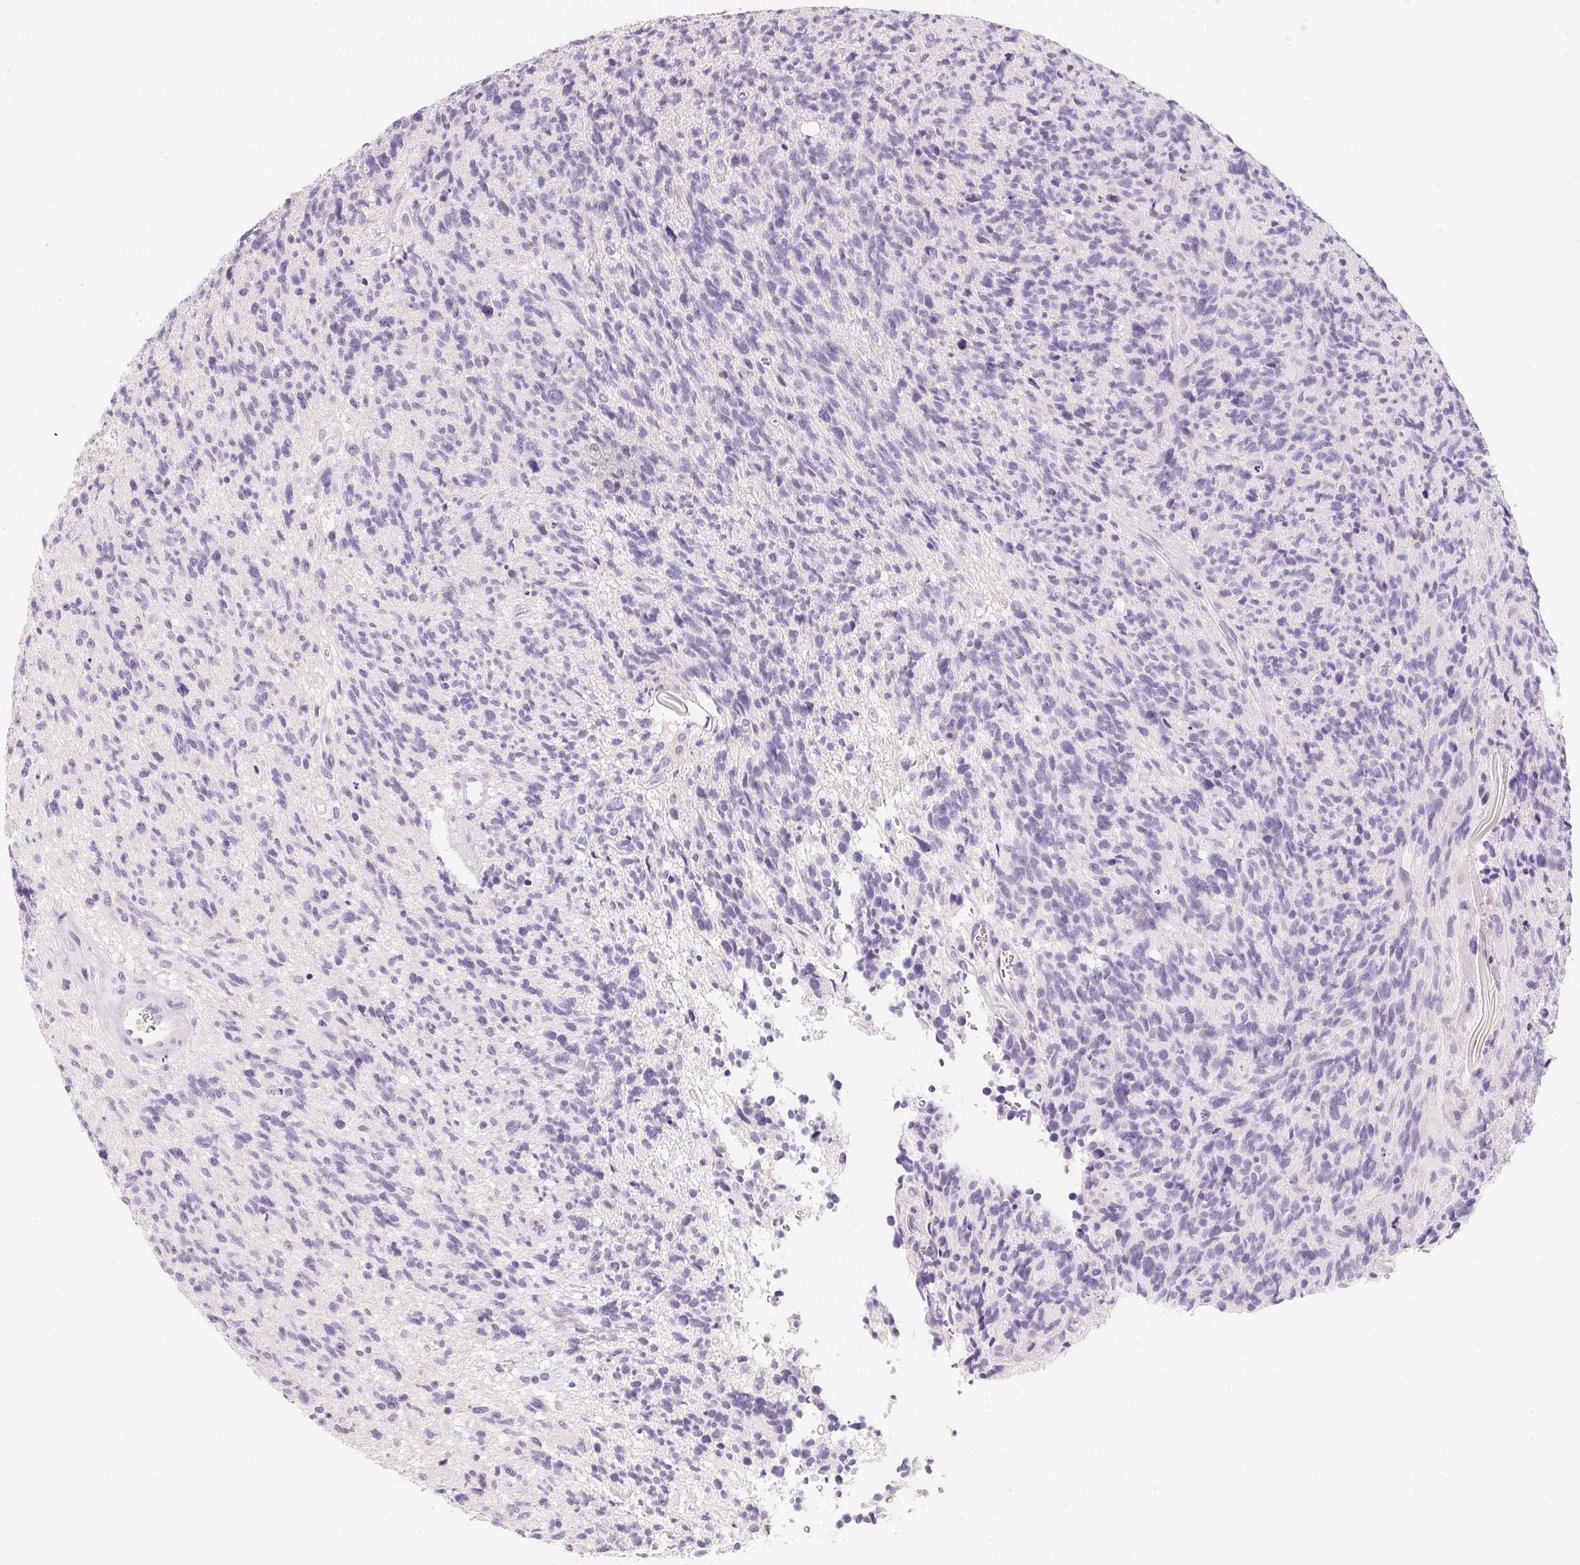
{"staining": {"intensity": "negative", "quantity": "none", "location": "none"}, "tissue": "glioma", "cell_type": "Tumor cells", "image_type": "cancer", "snomed": [{"axis": "morphology", "description": "Glioma, malignant, High grade"}, {"axis": "topography", "description": "Brain"}], "caption": "The immunohistochemistry (IHC) photomicrograph has no significant positivity in tumor cells of glioma tissue.", "gene": "ACP3", "patient": {"sex": "male", "age": 29}}